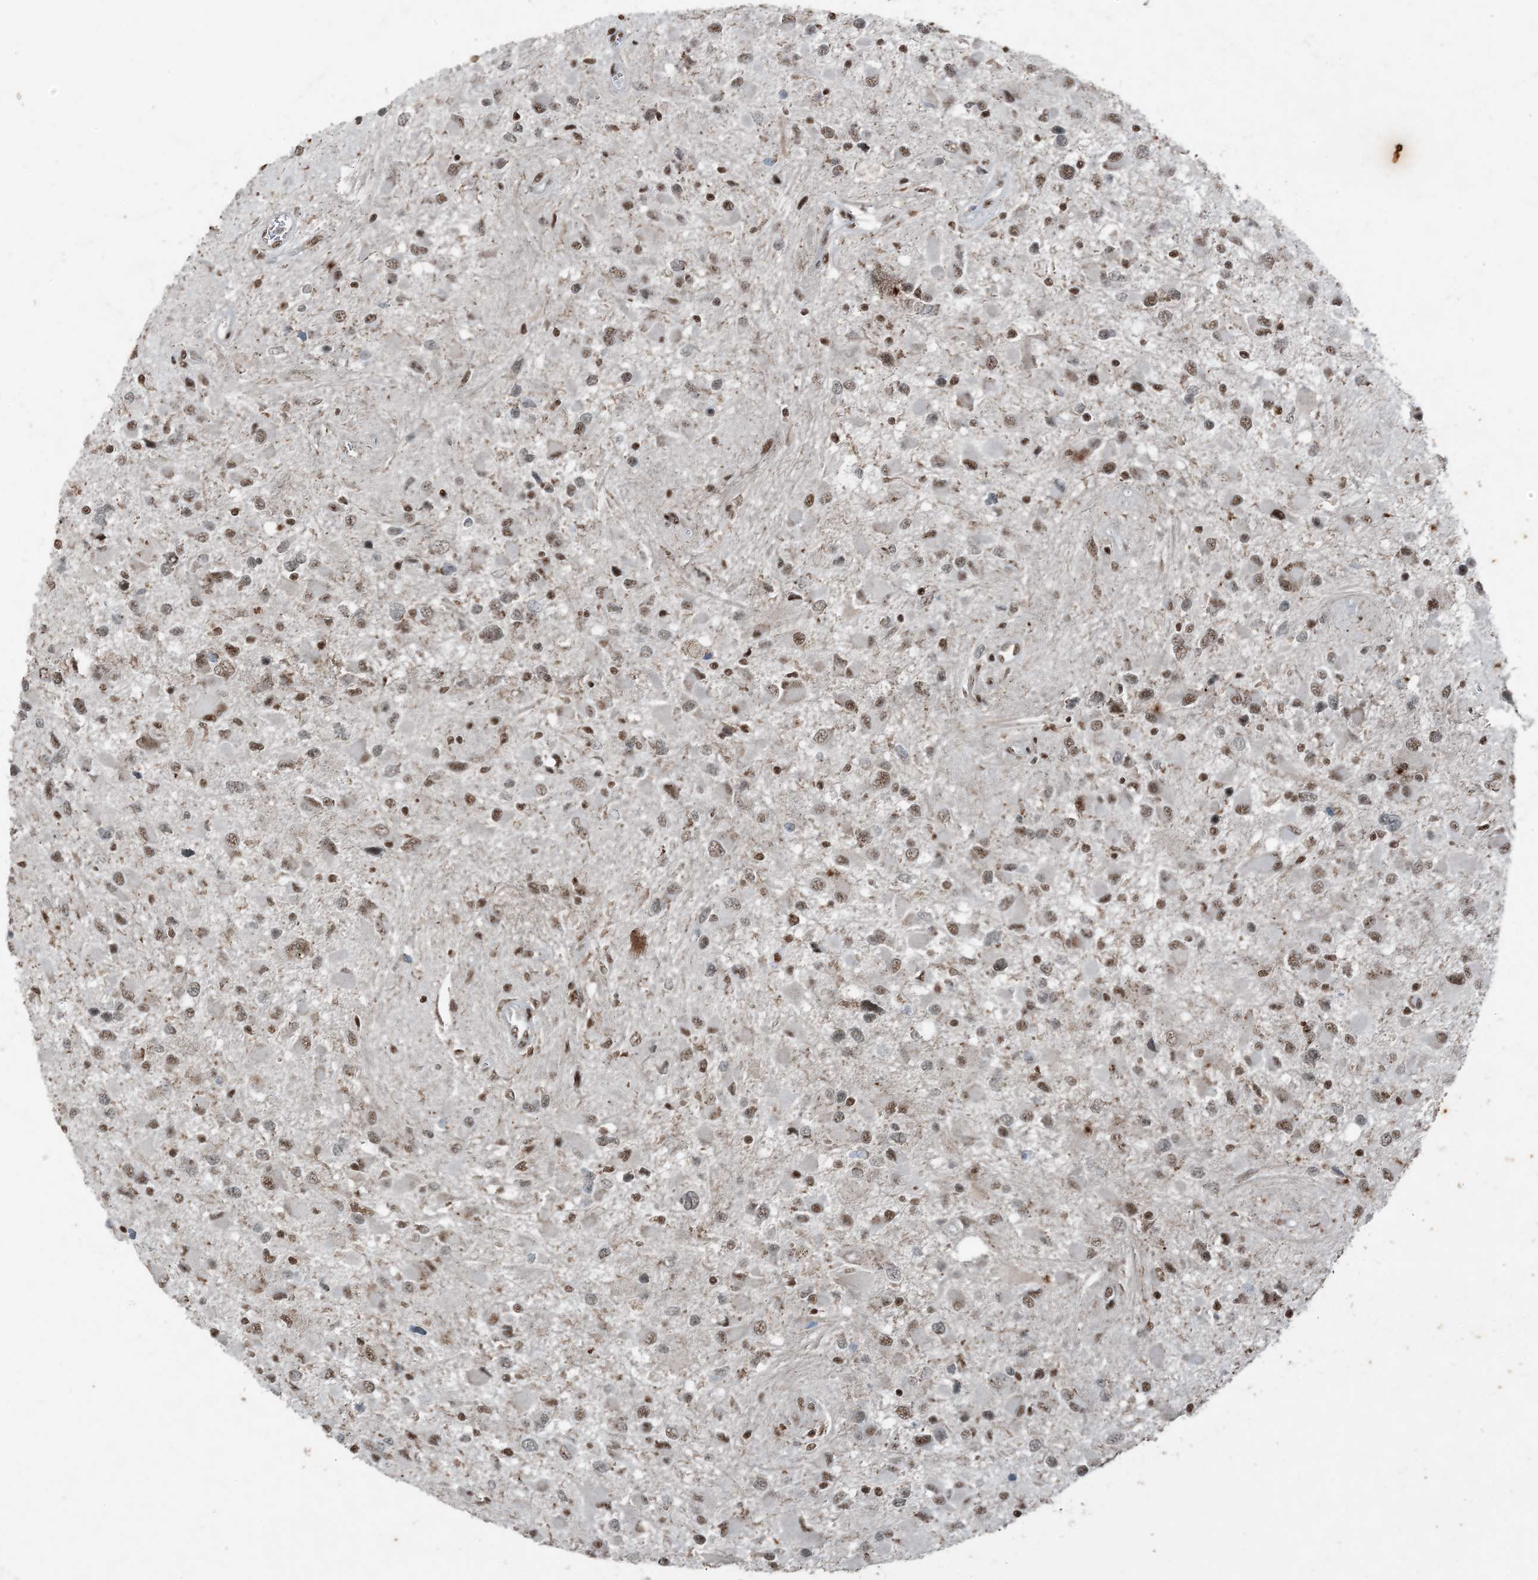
{"staining": {"intensity": "moderate", "quantity": ">75%", "location": "nuclear"}, "tissue": "glioma", "cell_type": "Tumor cells", "image_type": "cancer", "snomed": [{"axis": "morphology", "description": "Glioma, malignant, High grade"}, {"axis": "topography", "description": "Brain"}], "caption": "This histopathology image shows immunohistochemistry (IHC) staining of glioma, with medium moderate nuclear positivity in approximately >75% of tumor cells.", "gene": "TADA2B", "patient": {"sex": "male", "age": 53}}